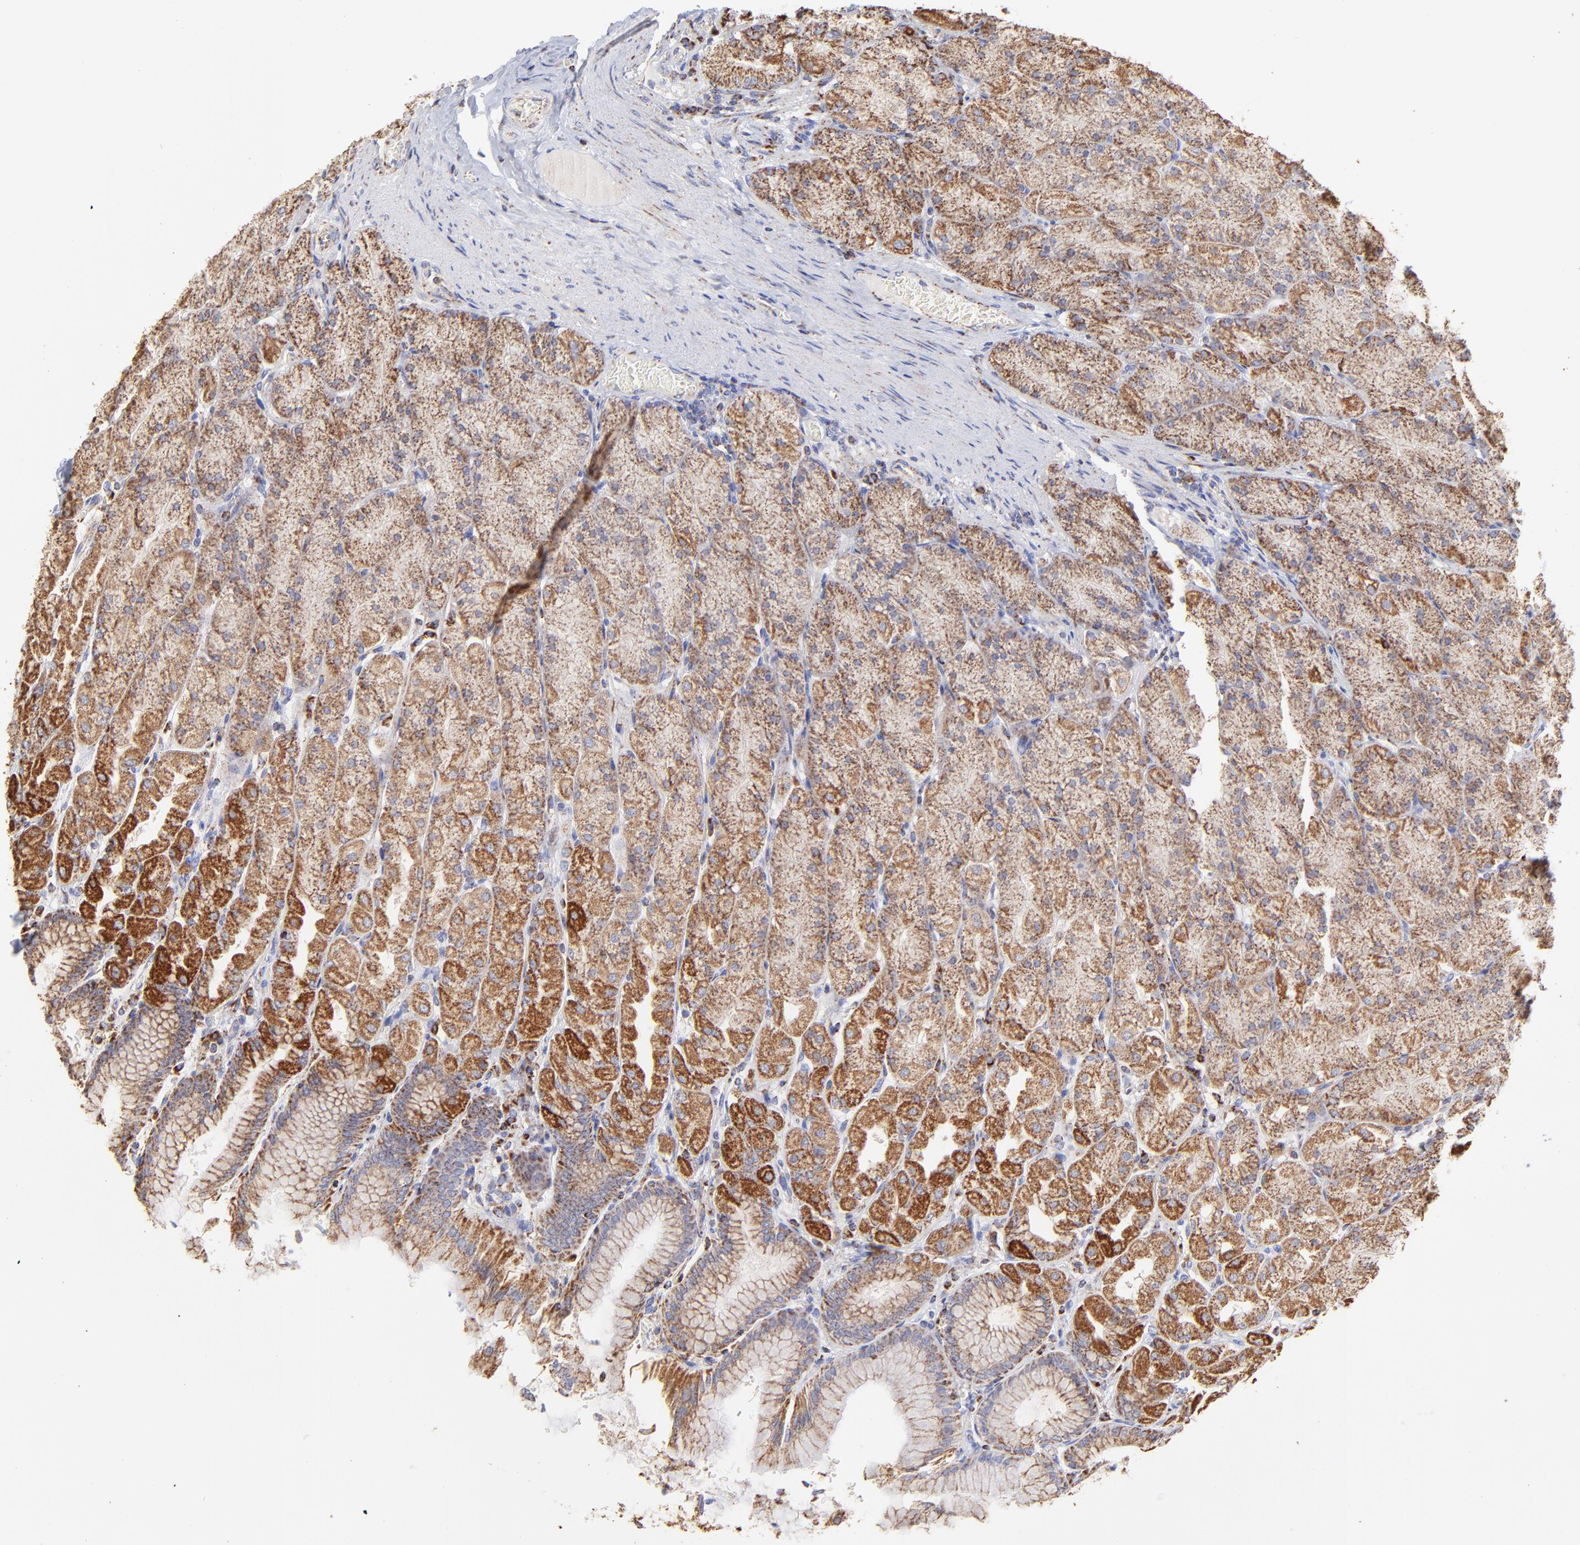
{"staining": {"intensity": "moderate", "quantity": "25%-75%", "location": "cytoplasmic/membranous"}, "tissue": "stomach", "cell_type": "Glandular cells", "image_type": "normal", "snomed": [{"axis": "morphology", "description": "Normal tissue, NOS"}, {"axis": "topography", "description": "Stomach, upper"}], "caption": "DAB immunohistochemical staining of unremarkable stomach reveals moderate cytoplasmic/membranous protein staining in approximately 25%-75% of glandular cells. The protein of interest is shown in brown color, while the nuclei are stained blue.", "gene": "ECH1", "patient": {"sex": "female", "age": 56}}